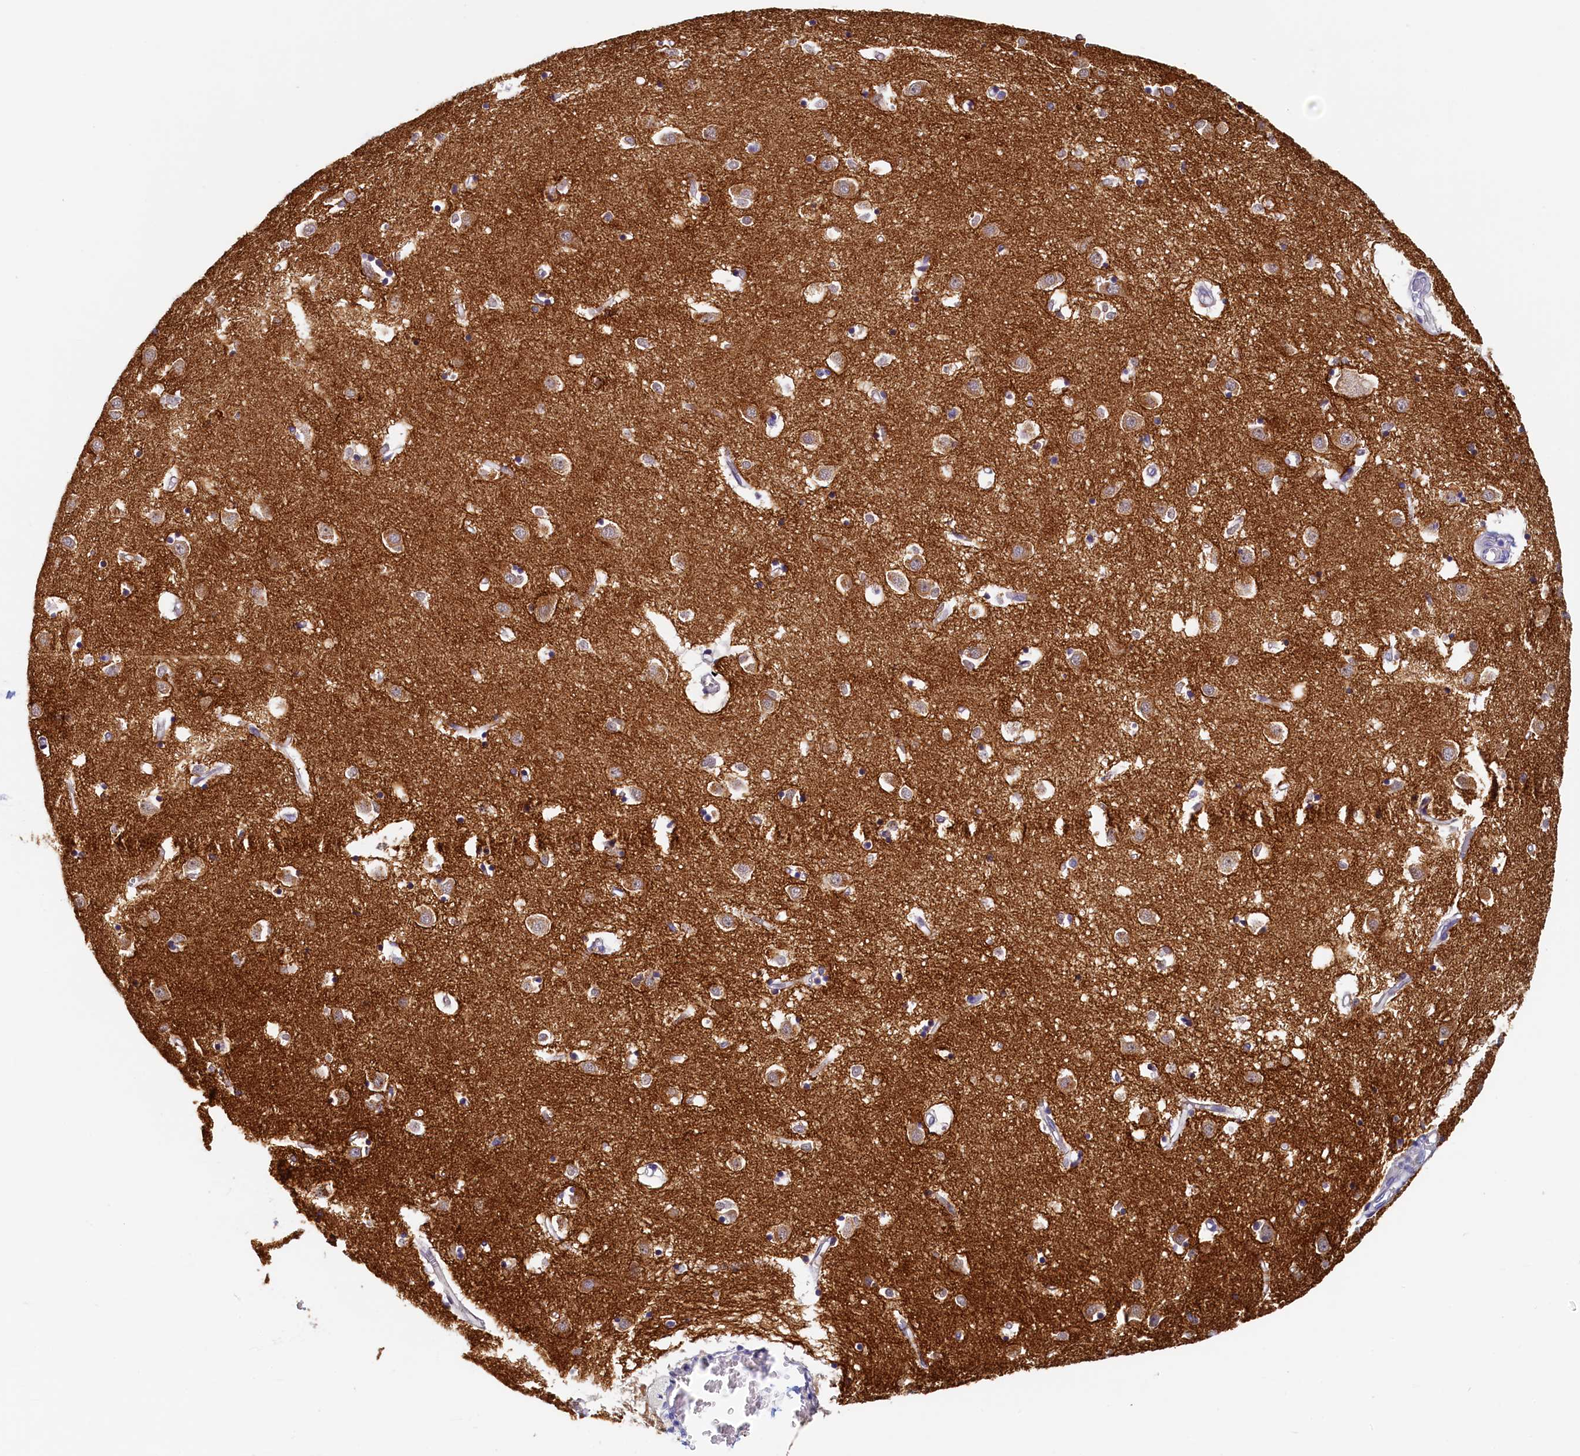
{"staining": {"intensity": "negative", "quantity": "none", "location": "none"}, "tissue": "caudate", "cell_type": "Glial cells", "image_type": "normal", "snomed": [{"axis": "morphology", "description": "Normal tissue, NOS"}, {"axis": "topography", "description": "Lateral ventricle wall"}], "caption": "DAB (3,3'-diaminobenzidine) immunohistochemical staining of normal human caudate demonstrates no significant positivity in glial cells. (DAB immunohistochemistry visualized using brightfield microscopy, high magnification).", "gene": "DTD1", "patient": {"sex": "male", "age": 70}}